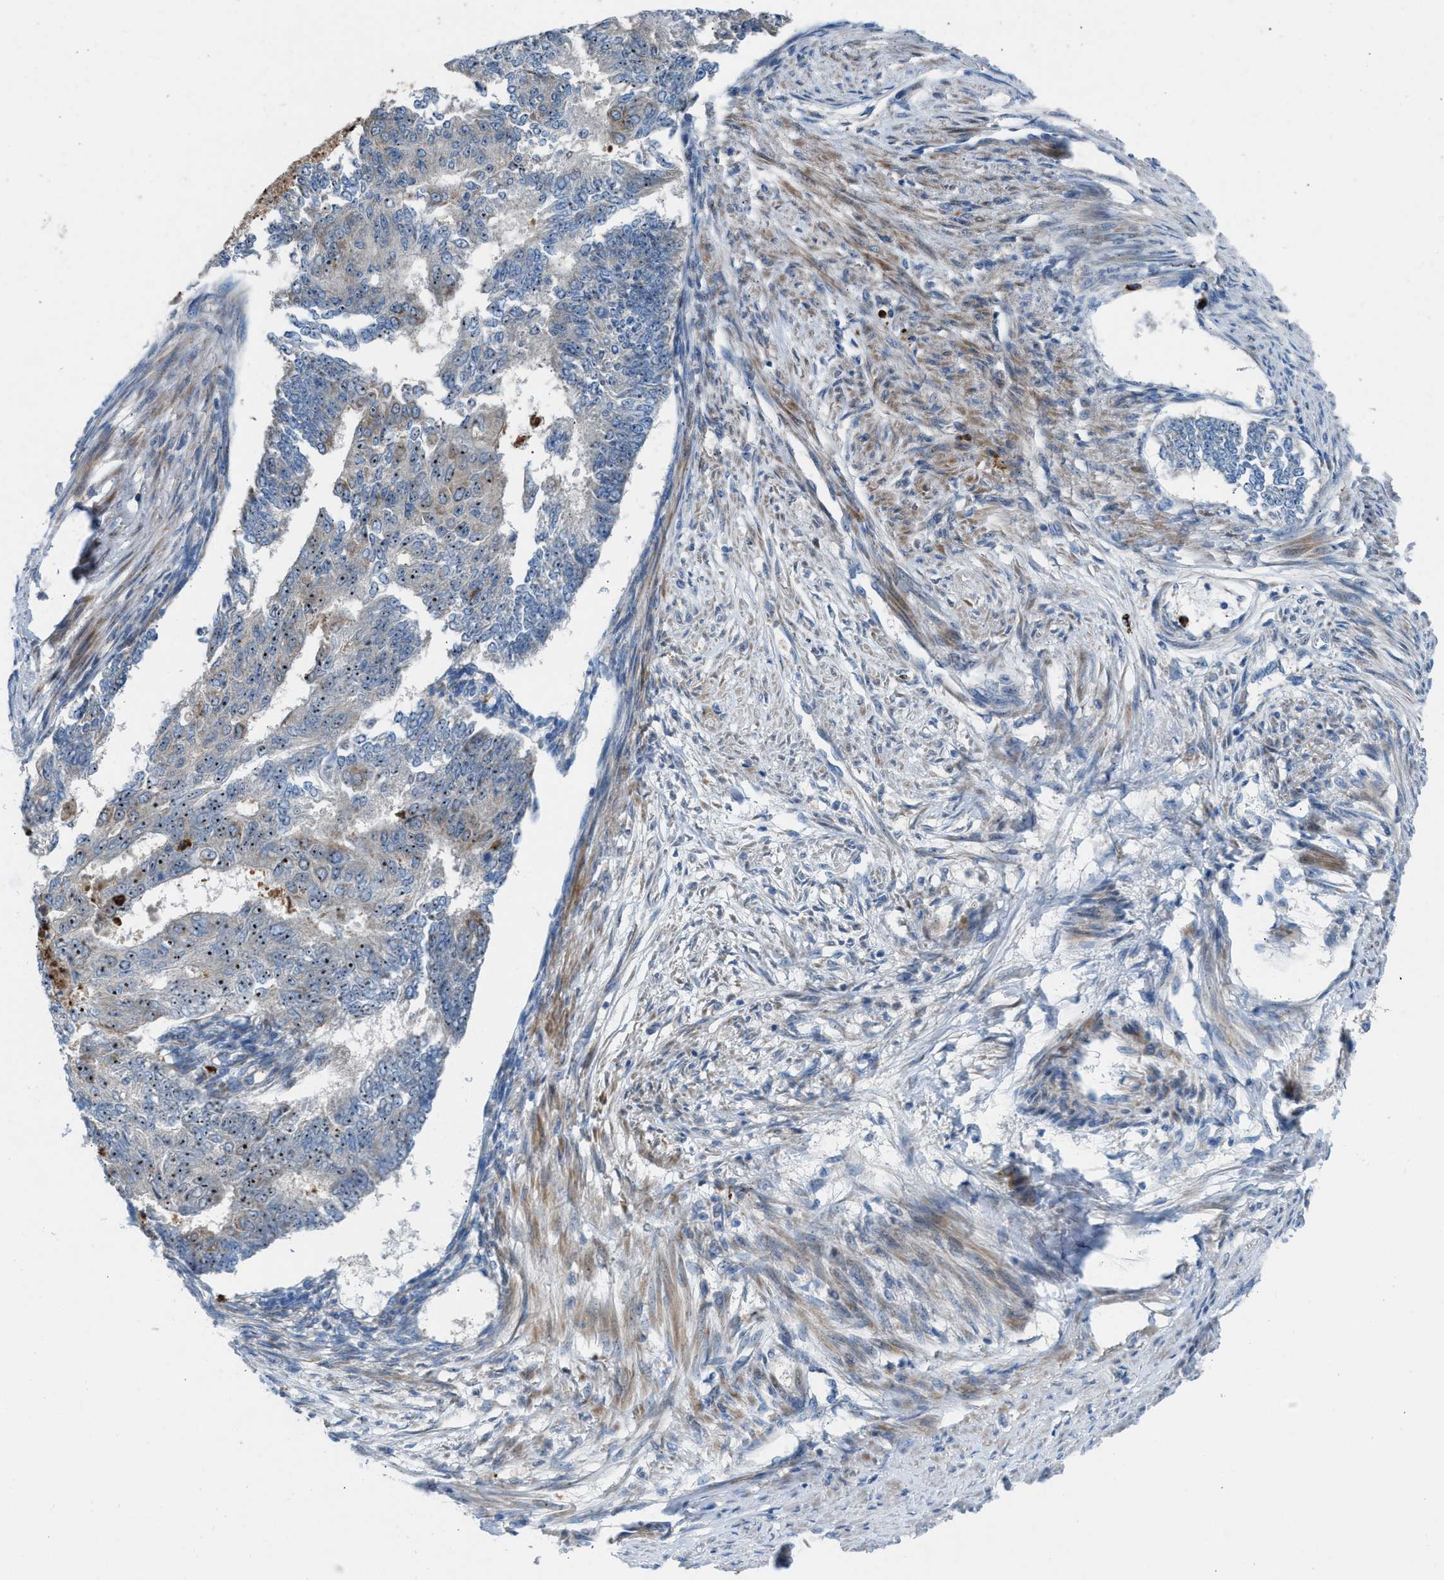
{"staining": {"intensity": "moderate", "quantity": ">75%", "location": "nuclear"}, "tissue": "endometrial cancer", "cell_type": "Tumor cells", "image_type": "cancer", "snomed": [{"axis": "morphology", "description": "Adenocarcinoma, NOS"}, {"axis": "topography", "description": "Endometrium"}], "caption": "Tumor cells exhibit medium levels of moderate nuclear expression in about >75% of cells in human adenocarcinoma (endometrial).", "gene": "TPH1", "patient": {"sex": "female", "age": 32}}